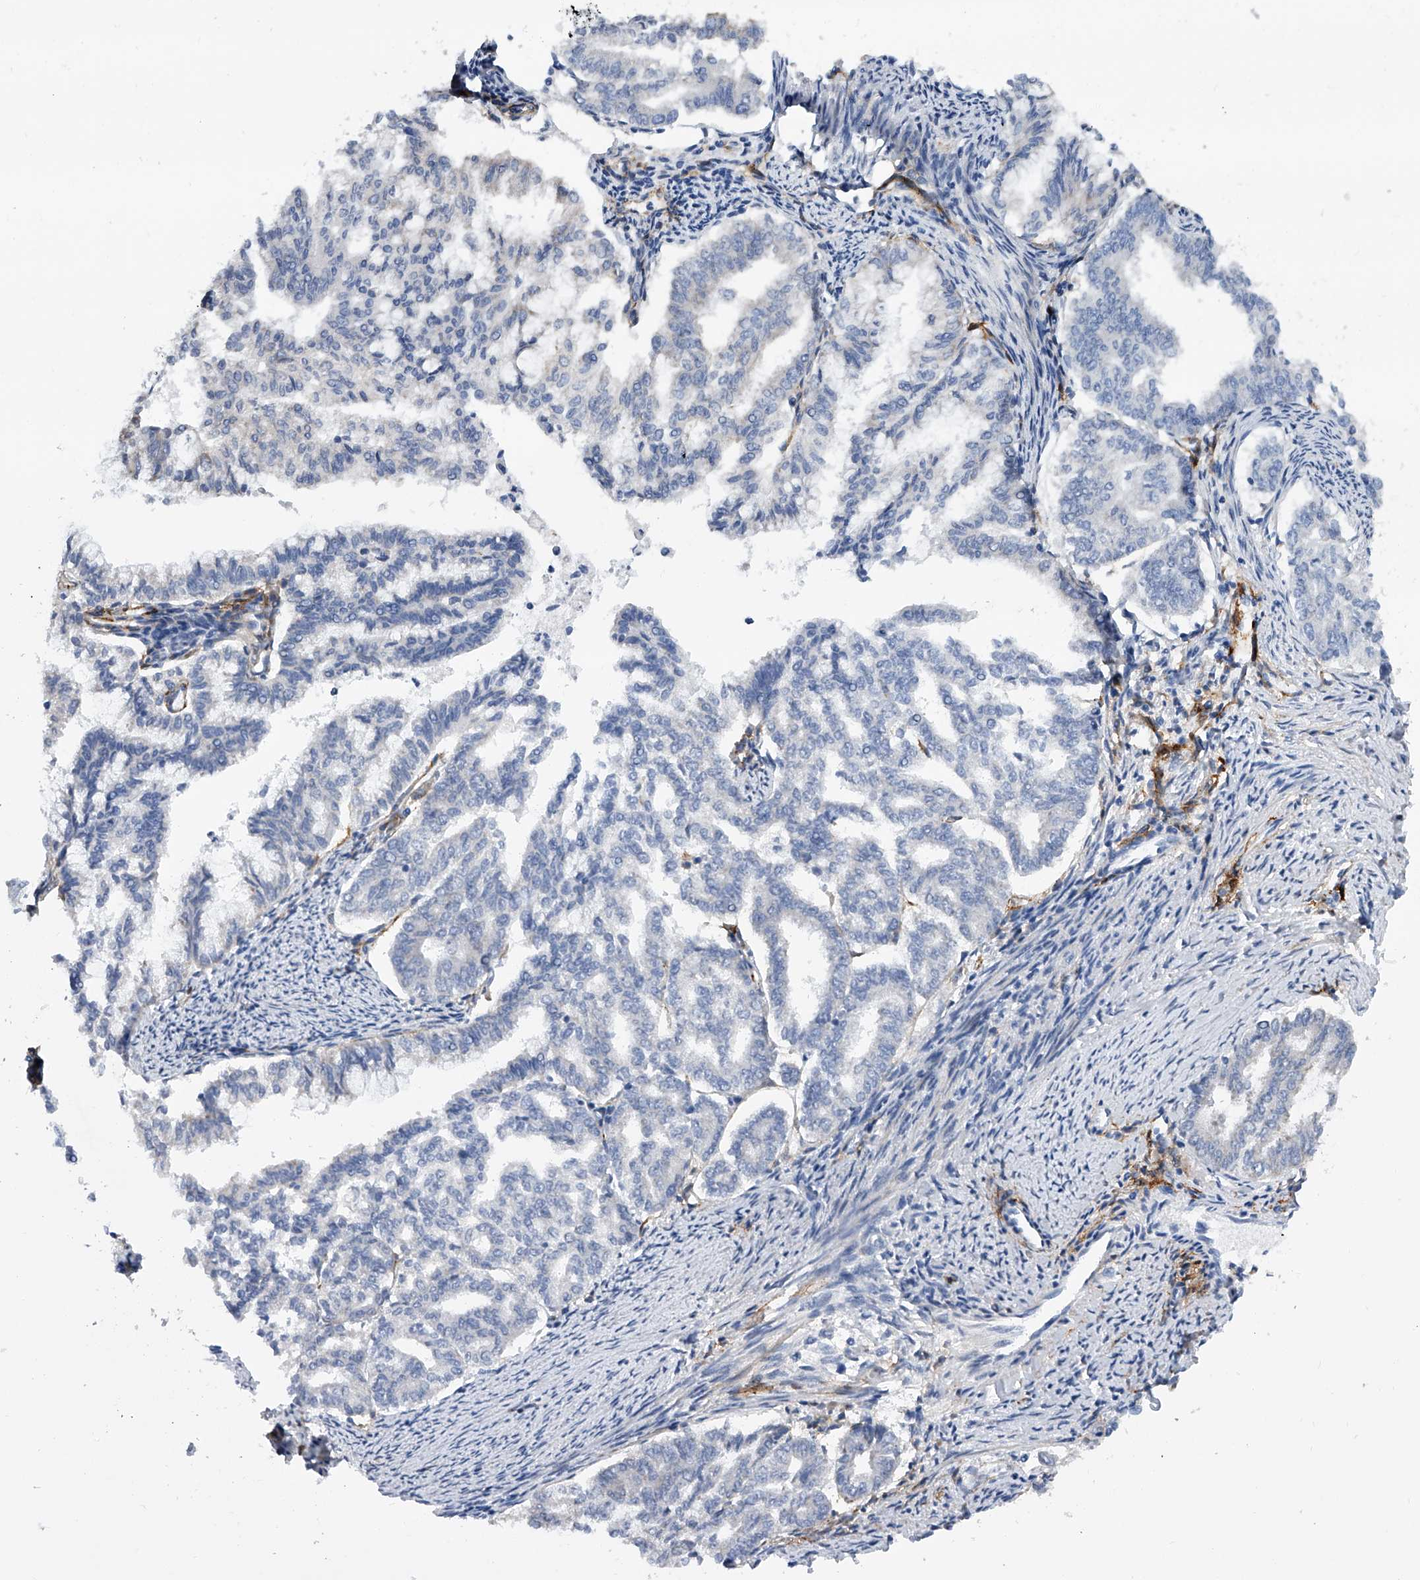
{"staining": {"intensity": "negative", "quantity": "none", "location": "none"}, "tissue": "endometrial cancer", "cell_type": "Tumor cells", "image_type": "cancer", "snomed": [{"axis": "morphology", "description": "Adenocarcinoma, NOS"}, {"axis": "topography", "description": "Endometrium"}], "caption": "DAB immunohistochemical staining of endometrial cancer displays no significant expression in tumor cells.", "gene": "ALG14", "patient": {"sex": "female", "age": 79}}